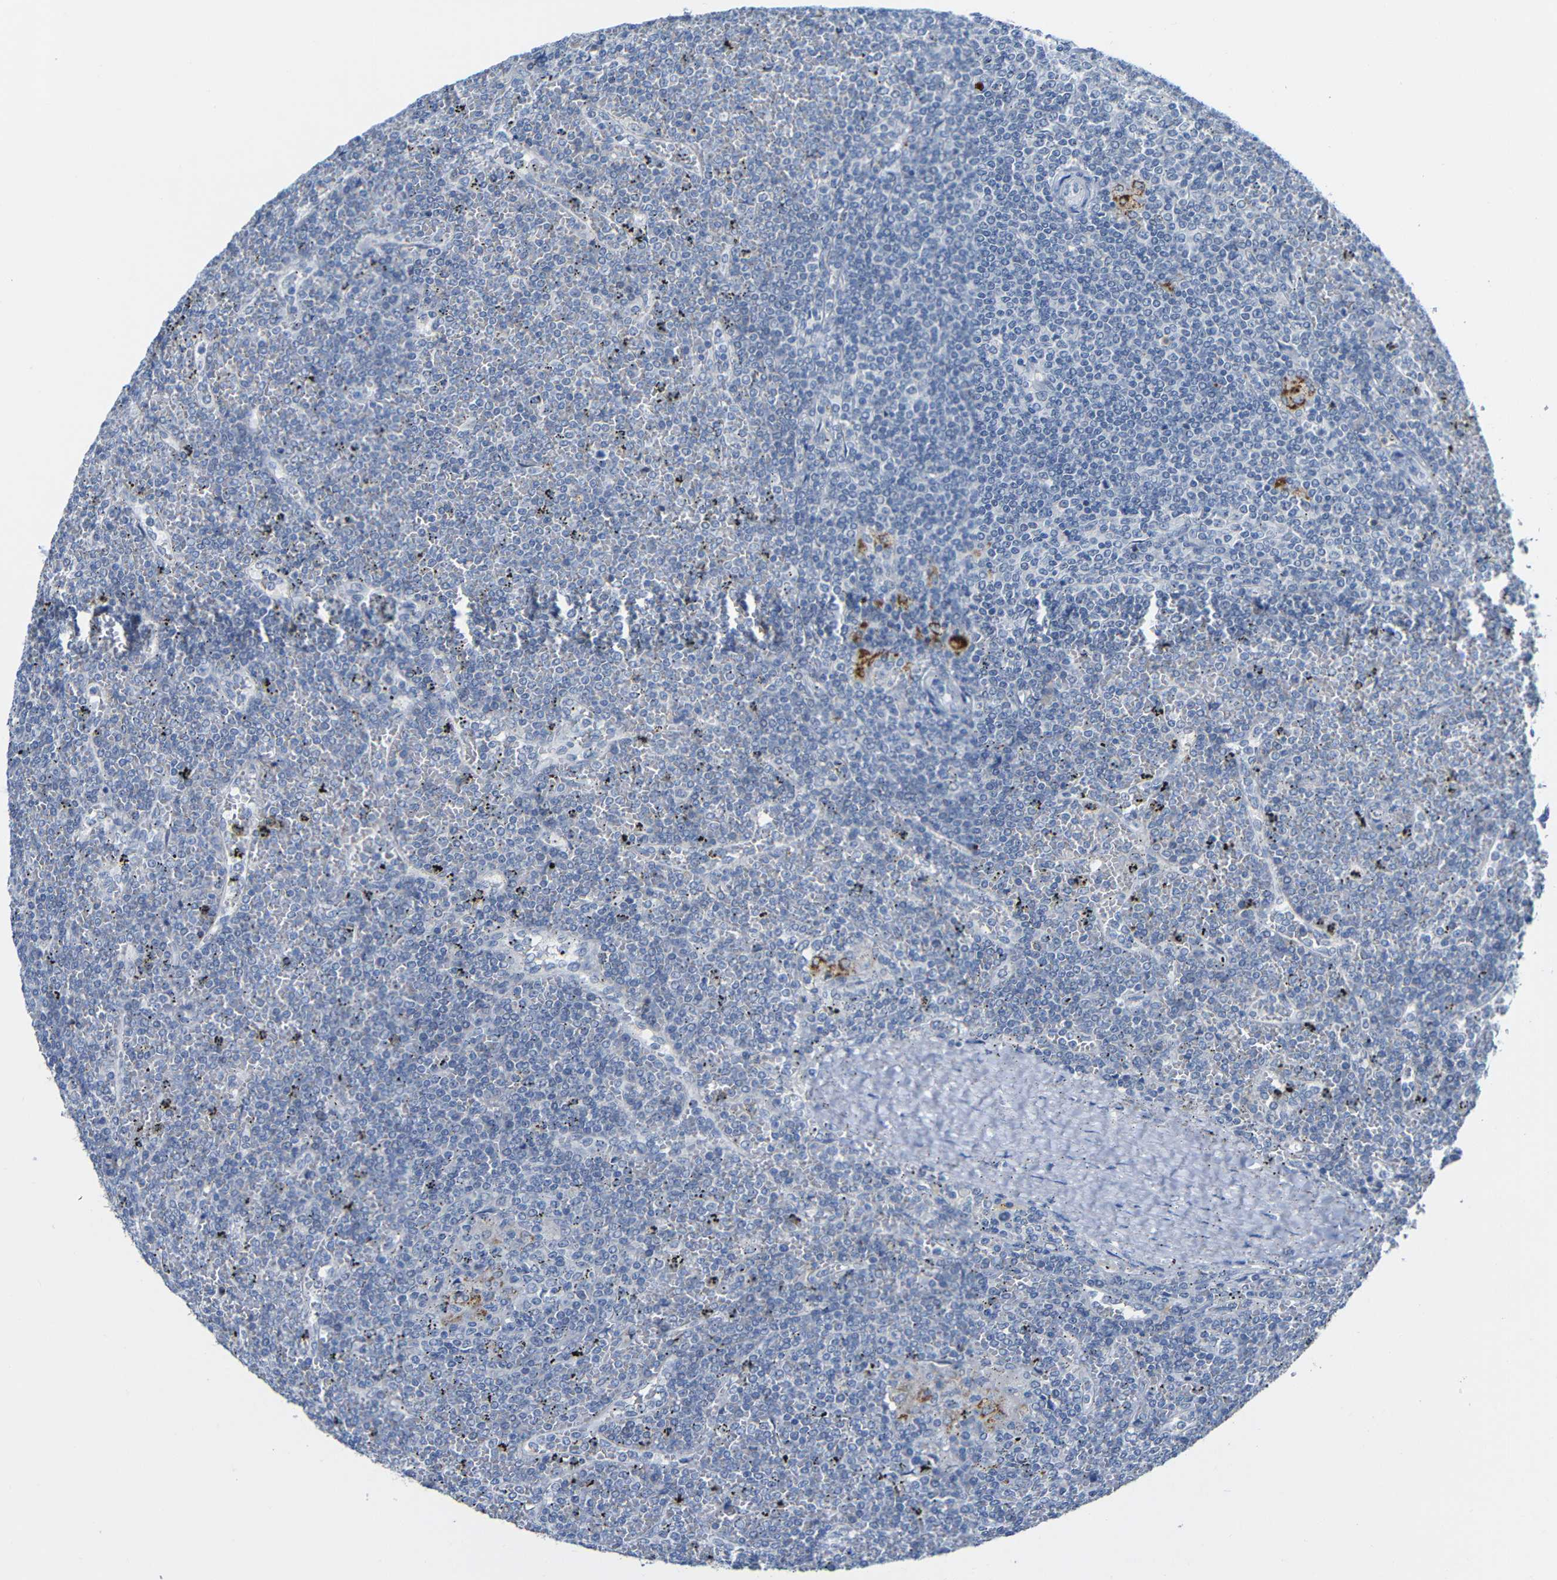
{"staining": {"intensity": "negative", "quantity": "none", "location": "none"}, "tissue": "lymphoma", "cell_type": "Tumor cells", "image_type": "cancer", "snomed": [{"axis": "morphology", "description": "Malignant lymphoma, non-Hodgkin's type, Low grade"}, {"axis": "topography", "description": "Spleen"}], "caption": "Tumor cells are negative for protein expression in human lymphoma.", "gene": "C15orf48", "patient": {"sex": "female", "age": 19}}